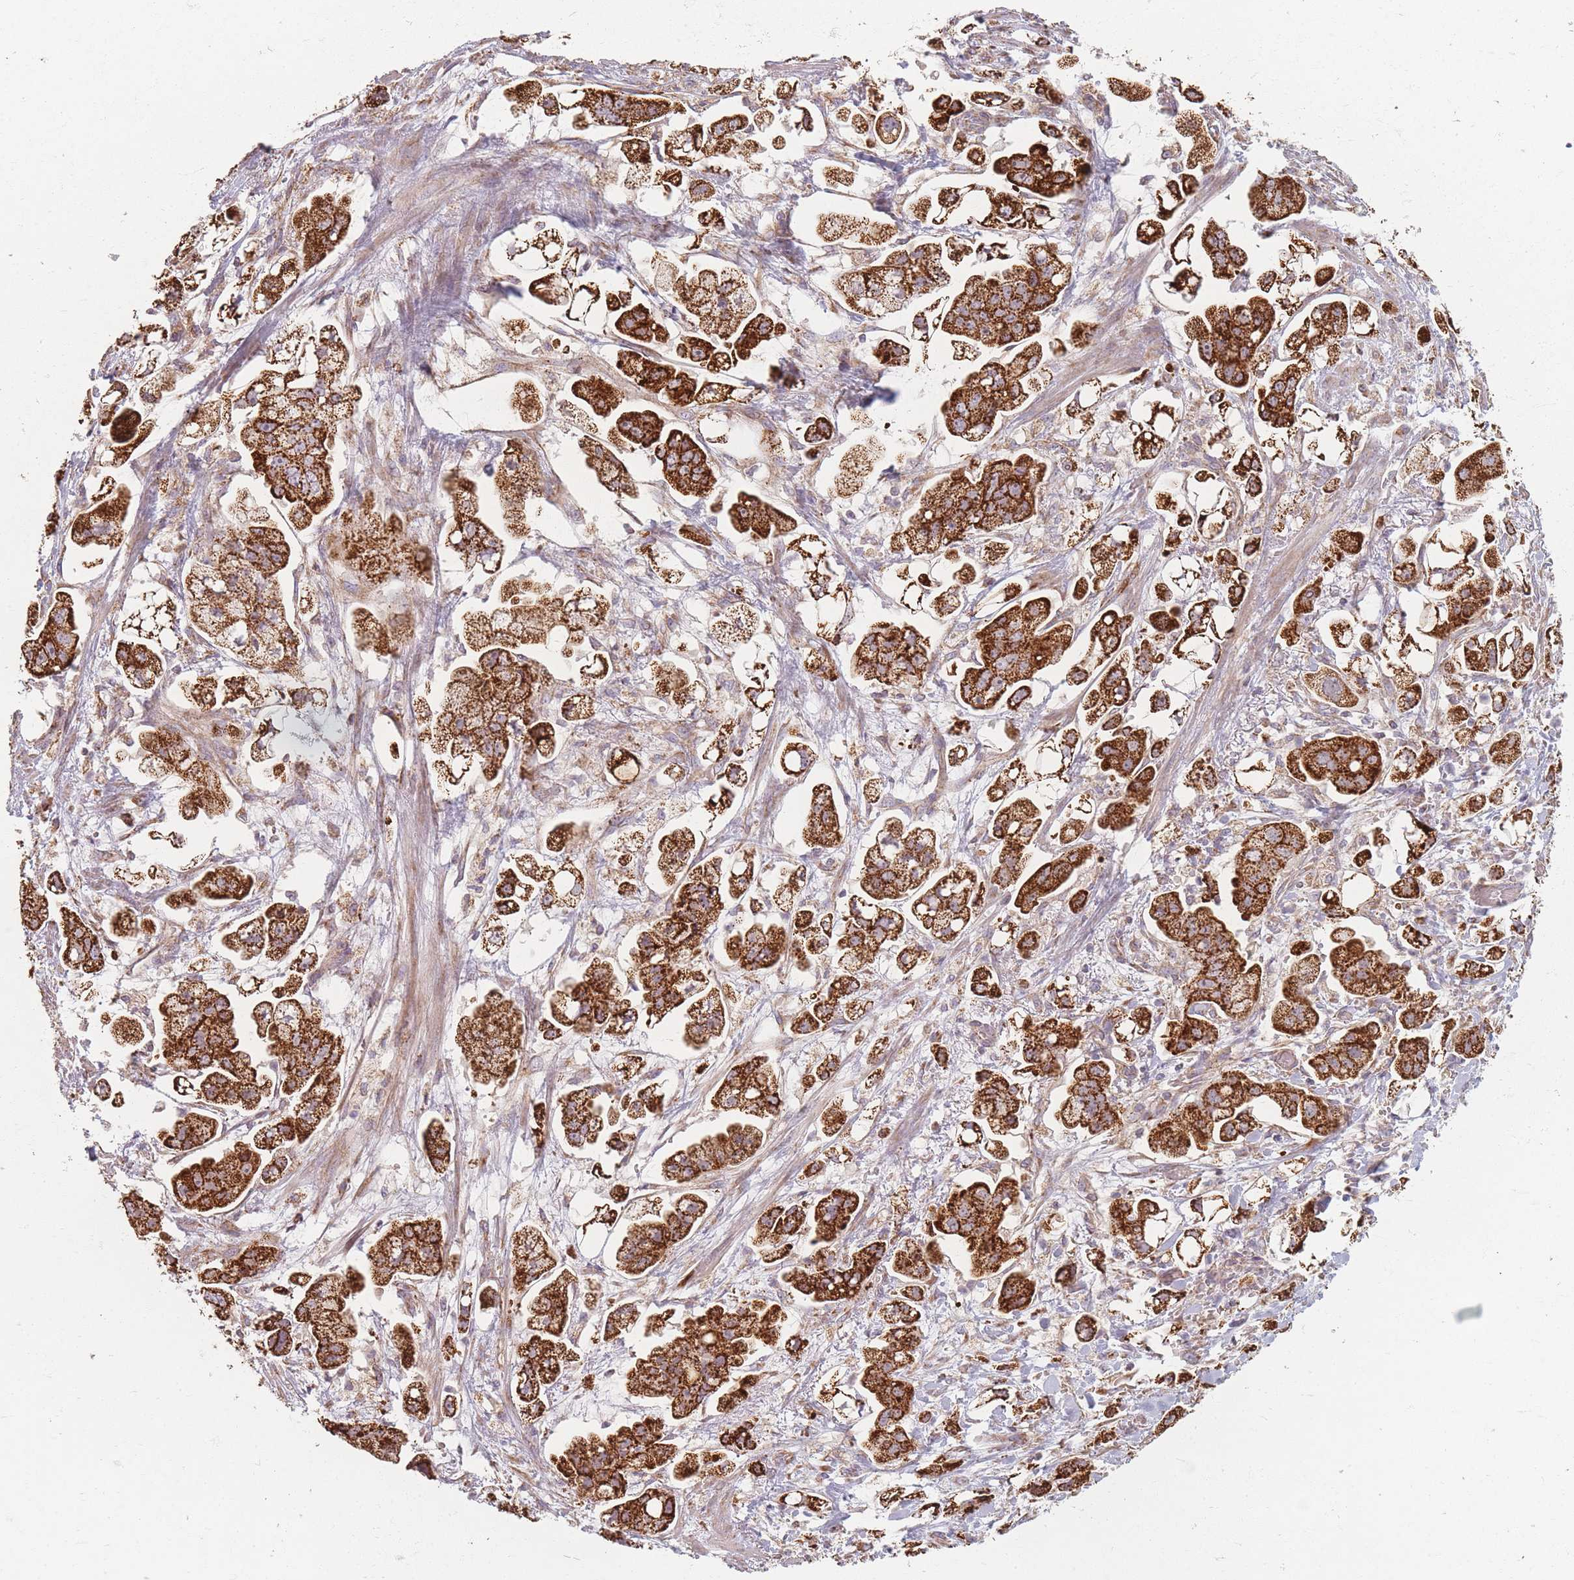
{"staining": {"intensity": "strong", "quantity": ">75%", "location": "cytoplasmic/membranous"}, "tissue": "stomach cancer", "cell_type": "Tumor cells", "image_type": "cancer", "snomed": [{"axis": "morphology", "description": "Adenocarcinoma, NOS"}, {"axis": "topography", "description": "Stomach"}], "caption": "Stomach cancer (adenocarcinoma) was stained to show a protein in brown. There is high levels of strong cytoplasmic/membranous positivity in approximately >75% of tumor cells. Ihc stains the protein in brown and the nuclei are stained blue.", "gene": "ESRP2", "patient": {"sex": "male", "age": 62}}